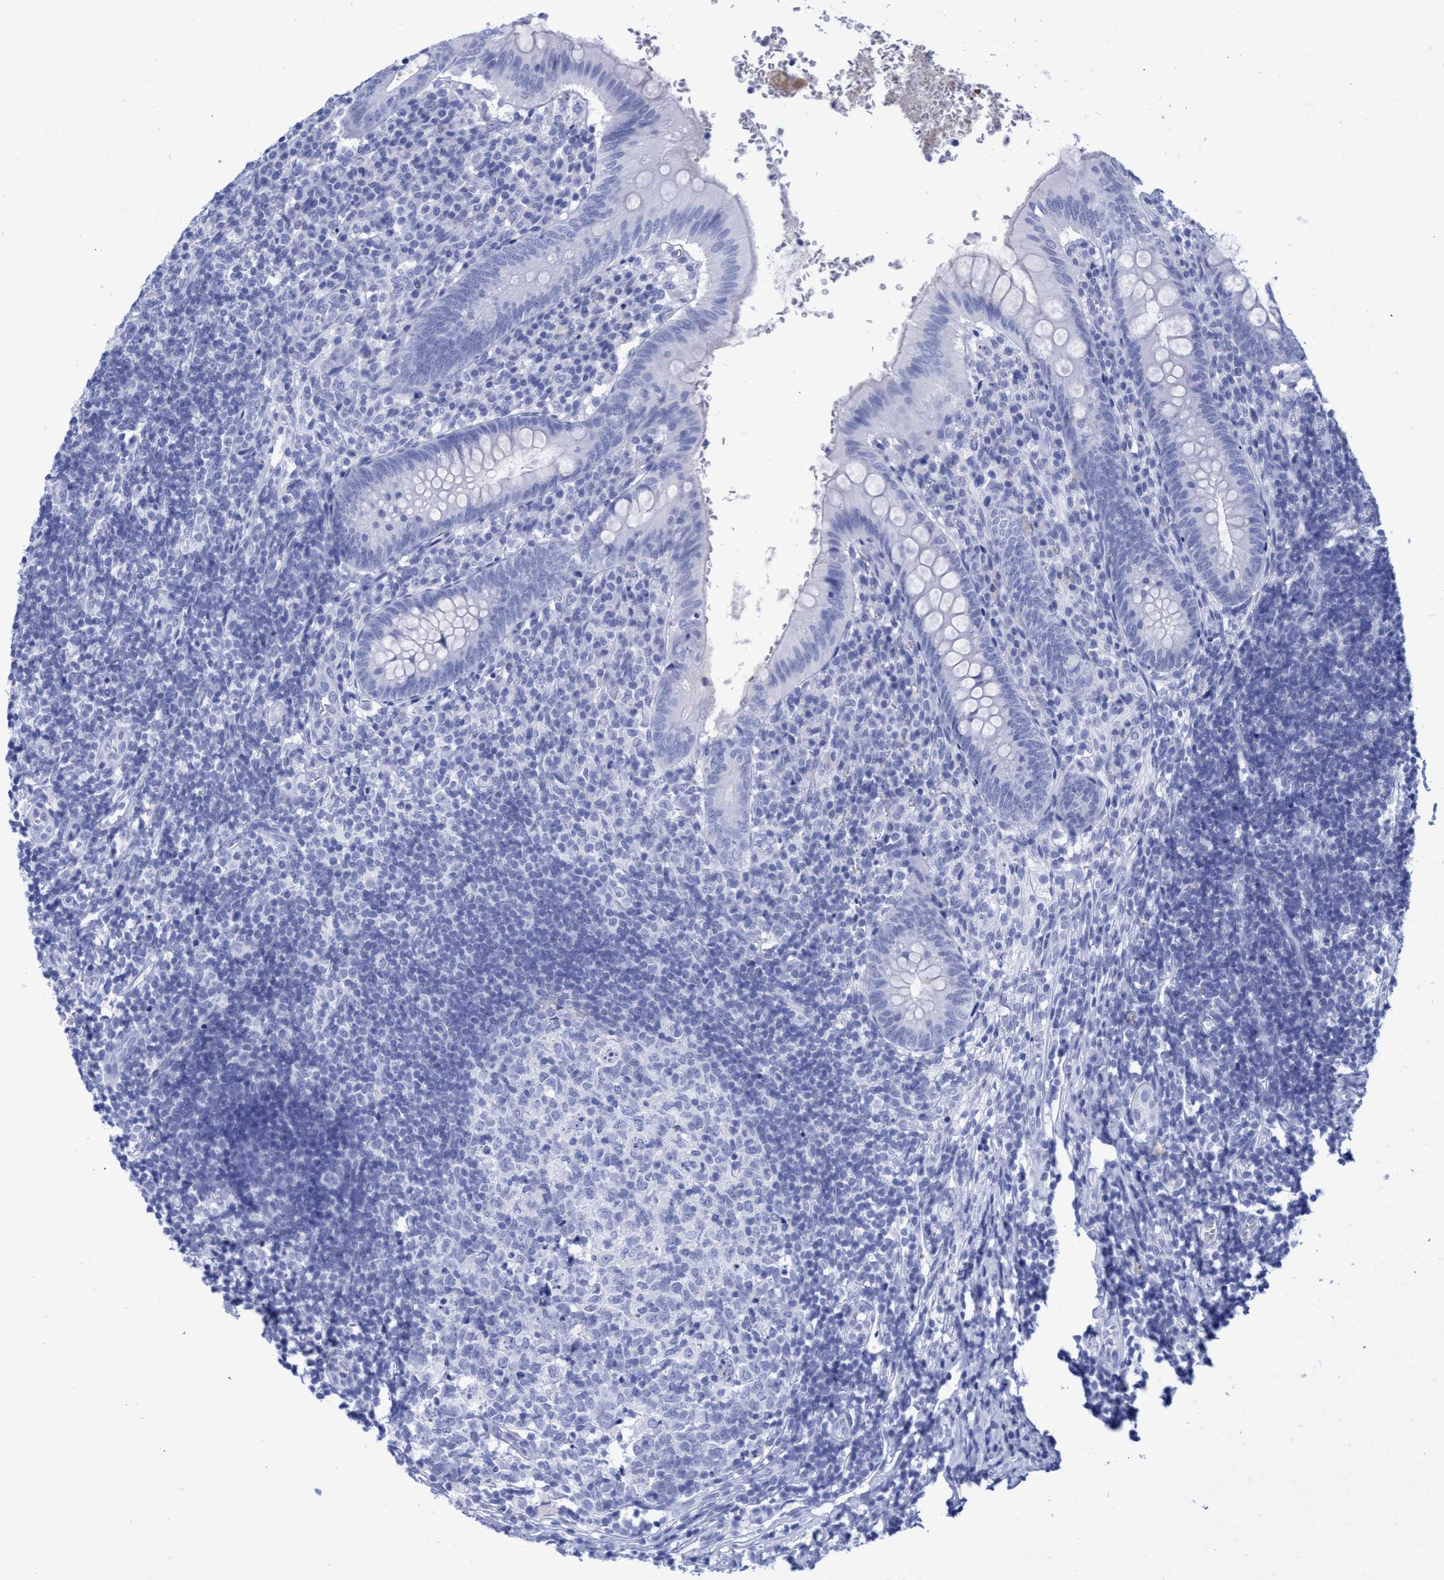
{"staining": {"intensity": "negative", "quantity": "none", "location": "none"}, "tissue": "appendix", "cell_type": "Glandular cells", "image_type": "normal", "snomed": [{"axis": "morphology", "description": "Normal tissue, NOS"}, {"axis": "topography", "description": "Appendix"}], "caption": "Immunohistochemistry (IHC) histopathology image of unremarkable appendix: appendix stained with DAB (3,3'-diaminobenzidine) reveals no significant protein positivity in glandular cells.", "gene": "INSL6", "patient": {"sex": "male", "age": 8}}